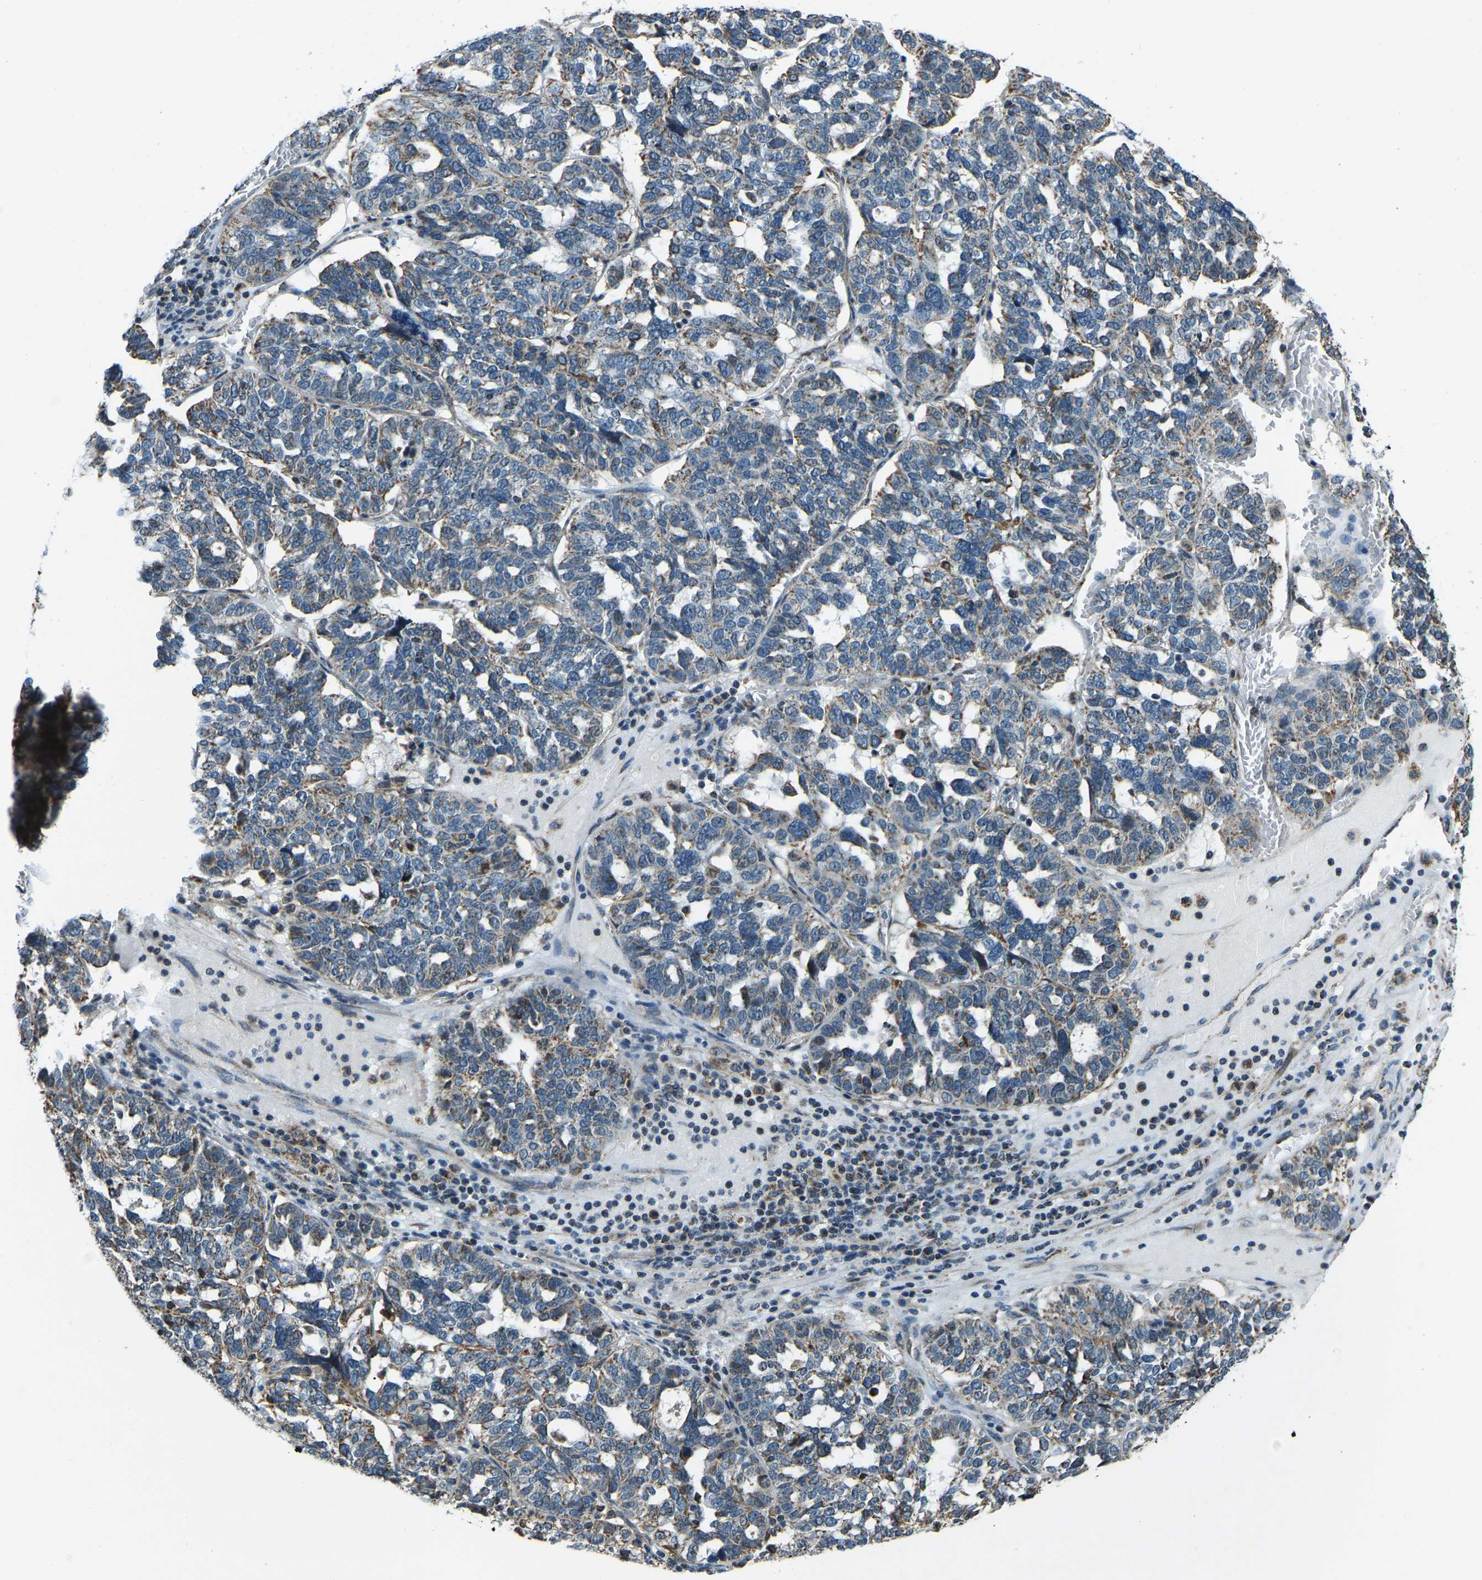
{"staining": {"intensity": "moderate", "quantity": "<25%", "location": "cytoplasmic/membranous"}, "tissue": "ovarian cancer", "cell_type": "Tumor cells", "image_type": "cancer", "snomed": [{"axis": "morphology", "description": "Cystadenocarcinoma, serous, NOS"}, {"axis": "topography", "description": "Ovary"}], "caption": "Ovarian cancer (serous cystadenocarcinoma) tissue exhibits moderate cytoplasmic/membranous staining in about <25% of tumor cells The staining was performed using DAB (3,3'-diaminobenzidine) to visualize the protein expression in brown, while the nuclei were stained in blue with hematoxylin (Magnification: 20x).", "gene": "RBM33", "patient": {"sex": "female", "age": 59}}